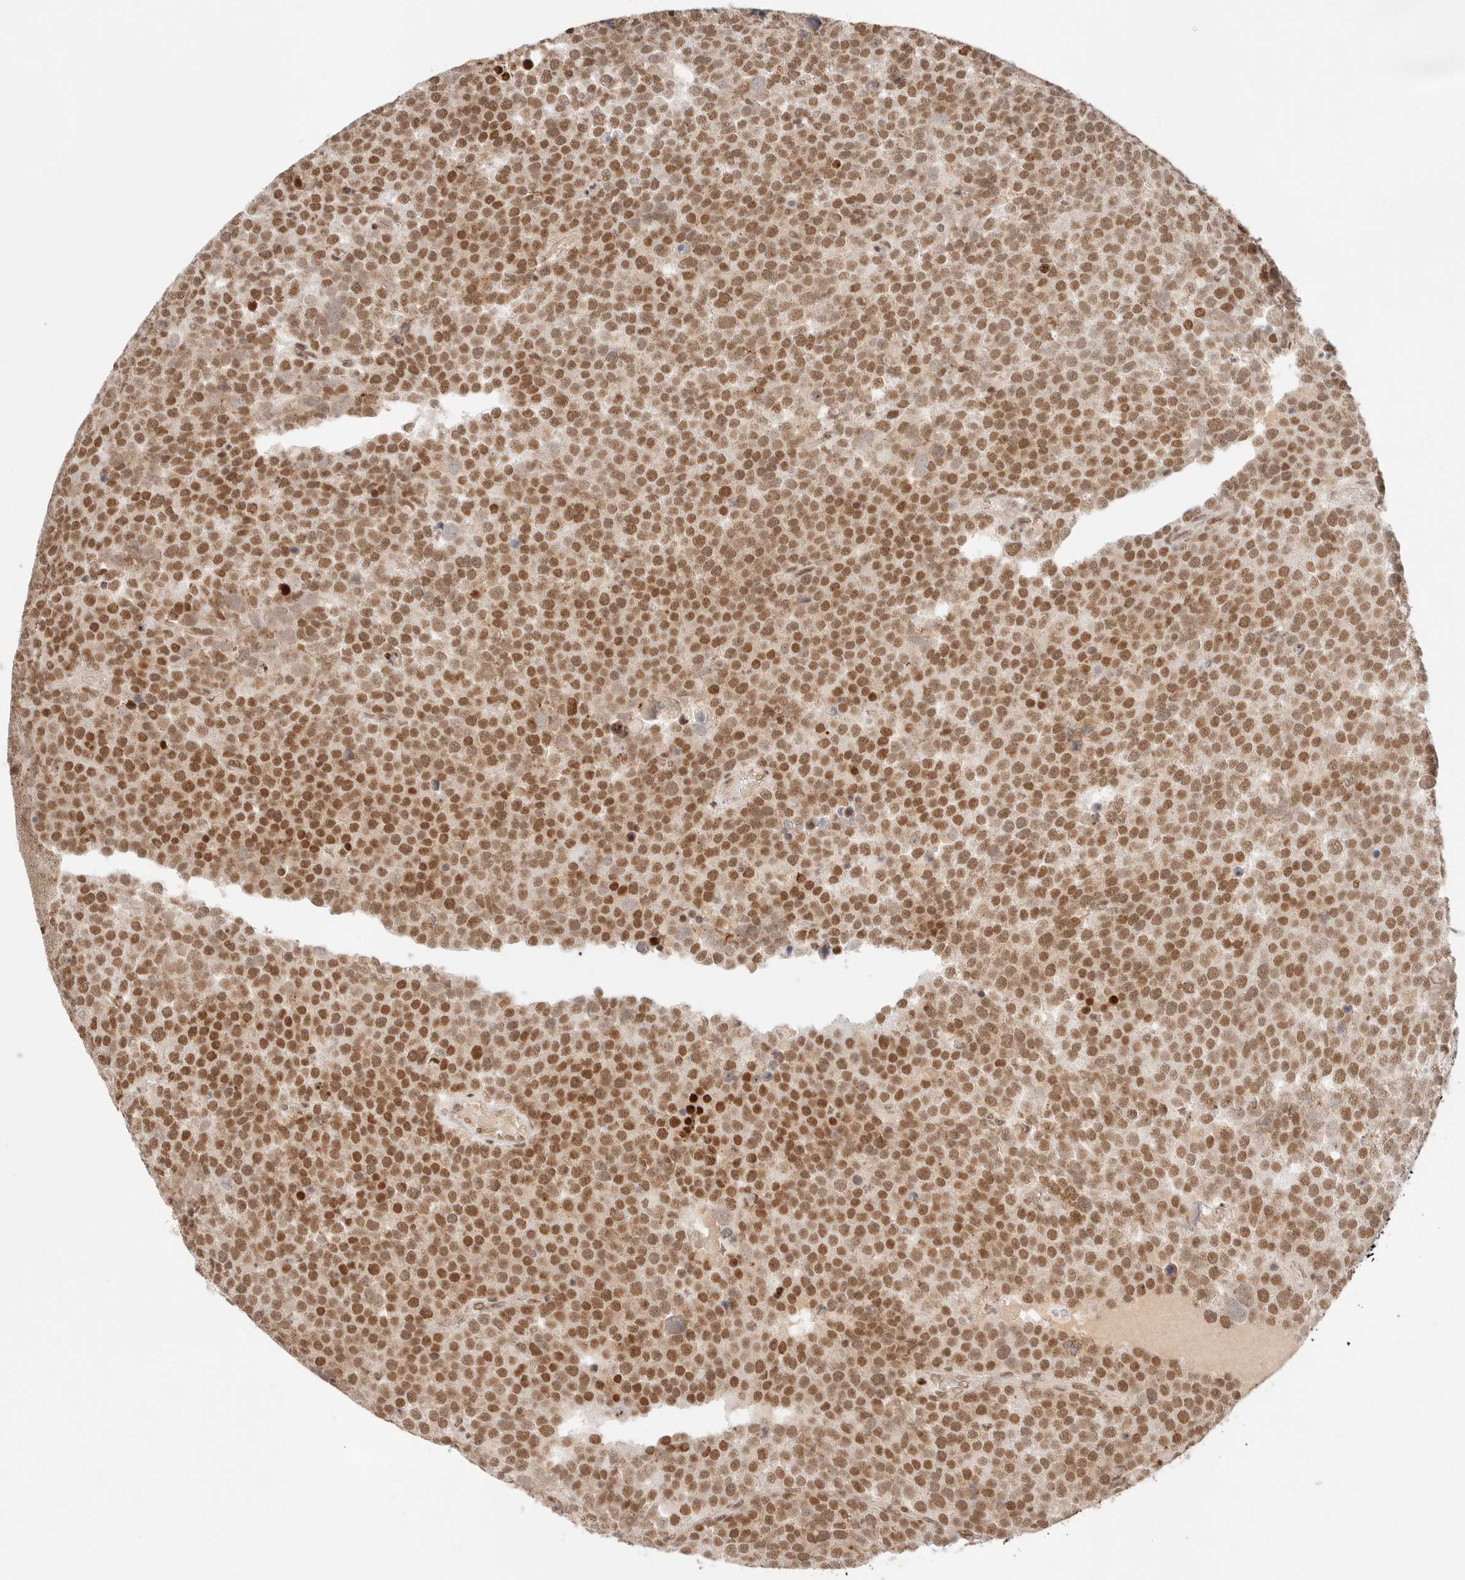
{"staining": {"intensity": "strong", "quantity": ">75%", "location": "nuclear"}, "tissue": "testis cancer", "cell_type": "Tumor cells", "image_type": "cancer", "snomed": [{"axis": "morphology", "description": "Seminoma, NOS"}, {"axis": "topography", "description": "Testis"}], "caption": "Approximately >75% of tumor cells in human seminoma (testis) reveal strong nuclear protein positivity as visualized by brown immunohistochemical staining.", "gene": "HOXC5", "patient": {"sex": "male", "age": 71}}